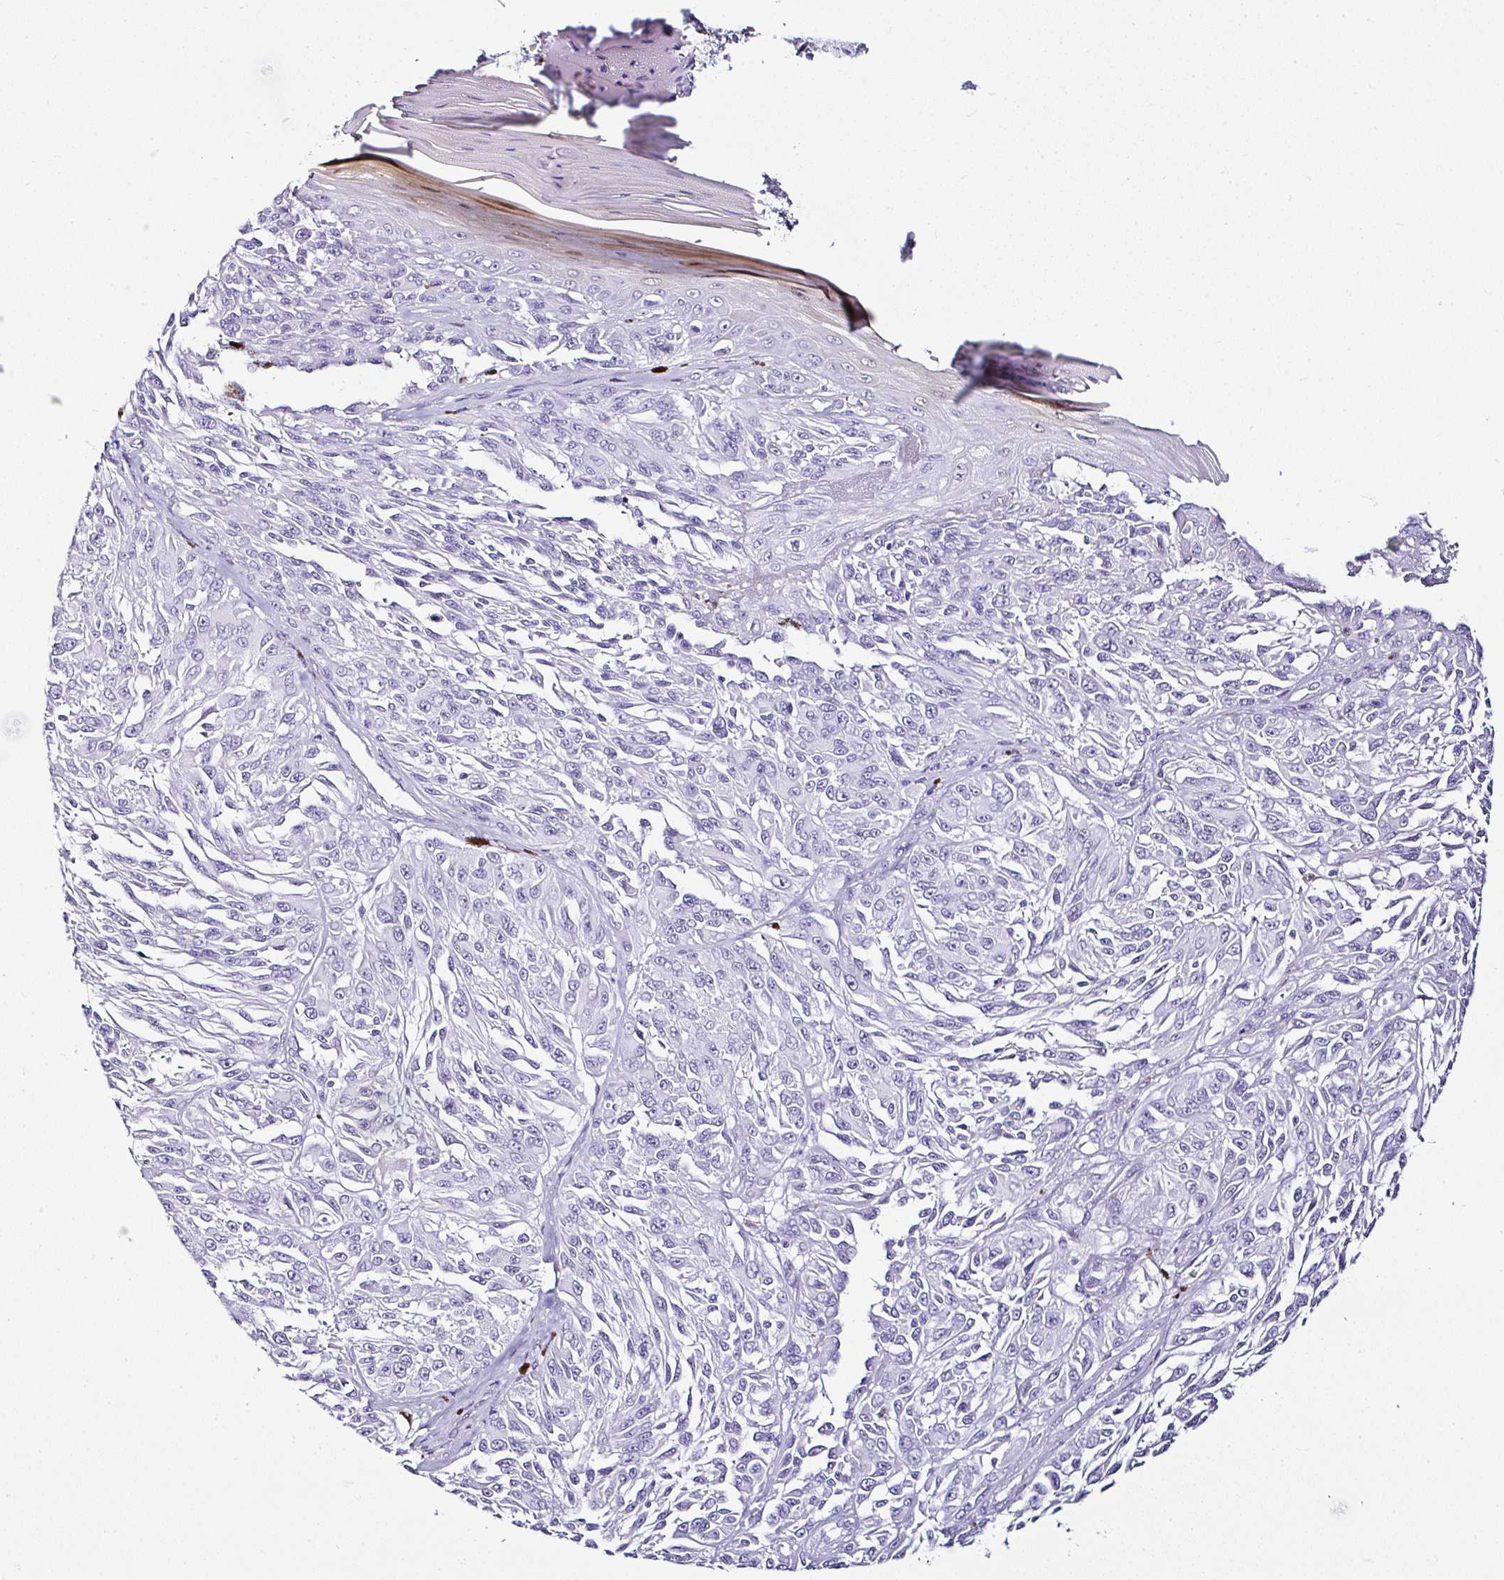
{"staining": {"intensity": "negative", "quantity": "none", "location": "none"}, "tissue": "melanoma", "cell_type": "Tumor cells", "image_type": "cancer", "snomed": [{"axis": "morphology", "description": "Malignant melanoma, NOS"}, {"axis": "topography", "description": "Skin"}], "caption": "Immunohistochemistry micrograph of neoplastic tissue: human melanoma stained with DAB shows no significant protein expression in tumor cells.", "gene": "SERPINB3", "patient": {"sex": "male", "age": 94}}